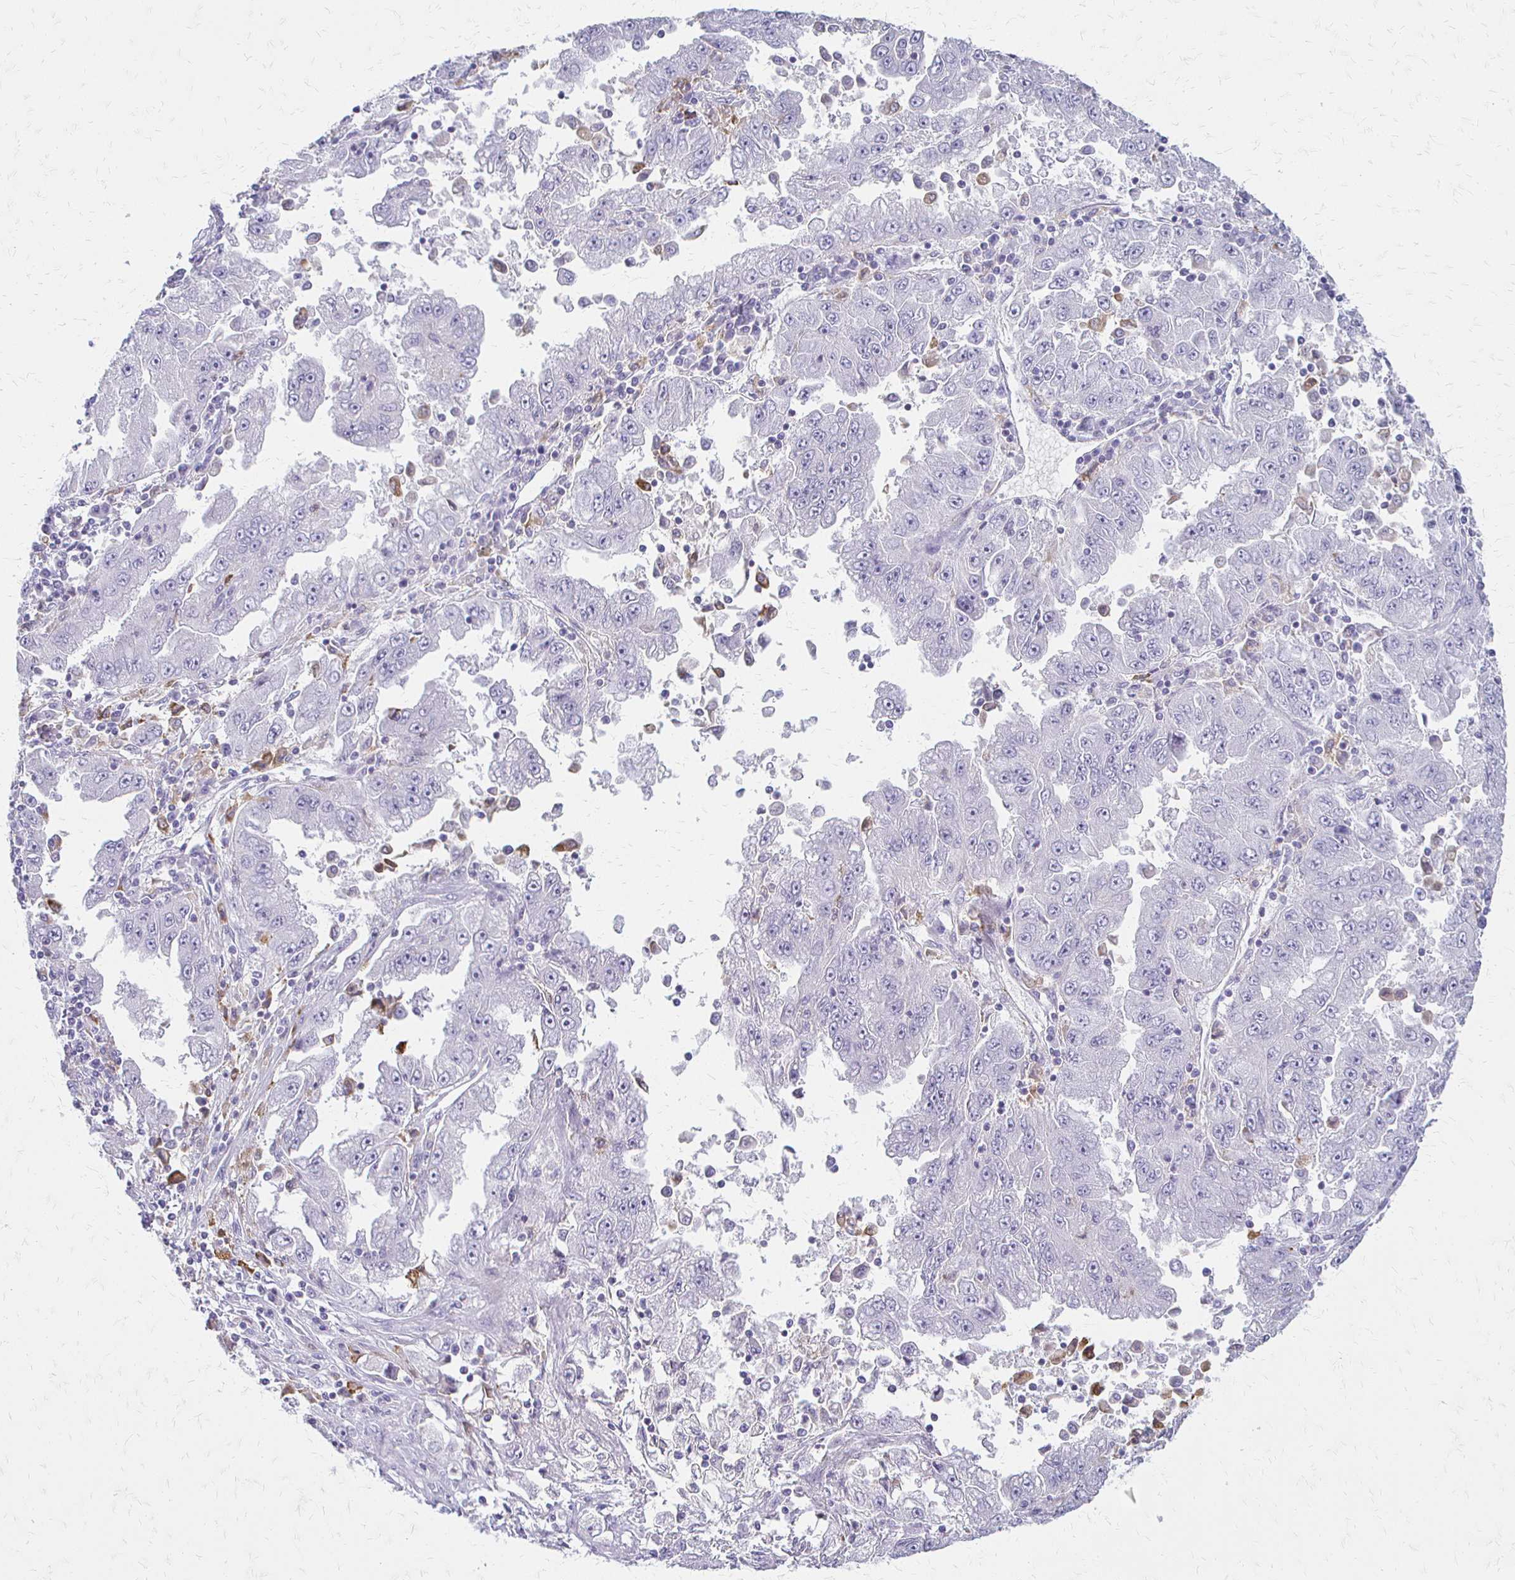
{"staining": {"intensity": "negative", "quantity": "none", "location": "none"}, "tissue": "lung cancer", "cell_type": "Tumor cells", "image_type": "cancer", "snomed": [{"axis": "morphology", "description": "Adenocarcinoma, NOS"}, {"axis": "morphology", "description": "Adenocarcinoma primary or metastatic"}, {"axis": "topography", "description": "Lung"}], "caption": "Immunohistochemistry micrograph of human lung adenocarcinoma stained for a protein (brown), which displays no expression in tumor cells.", "gene": "ACP5", "patient": {"sex": "male", "age": 74}}